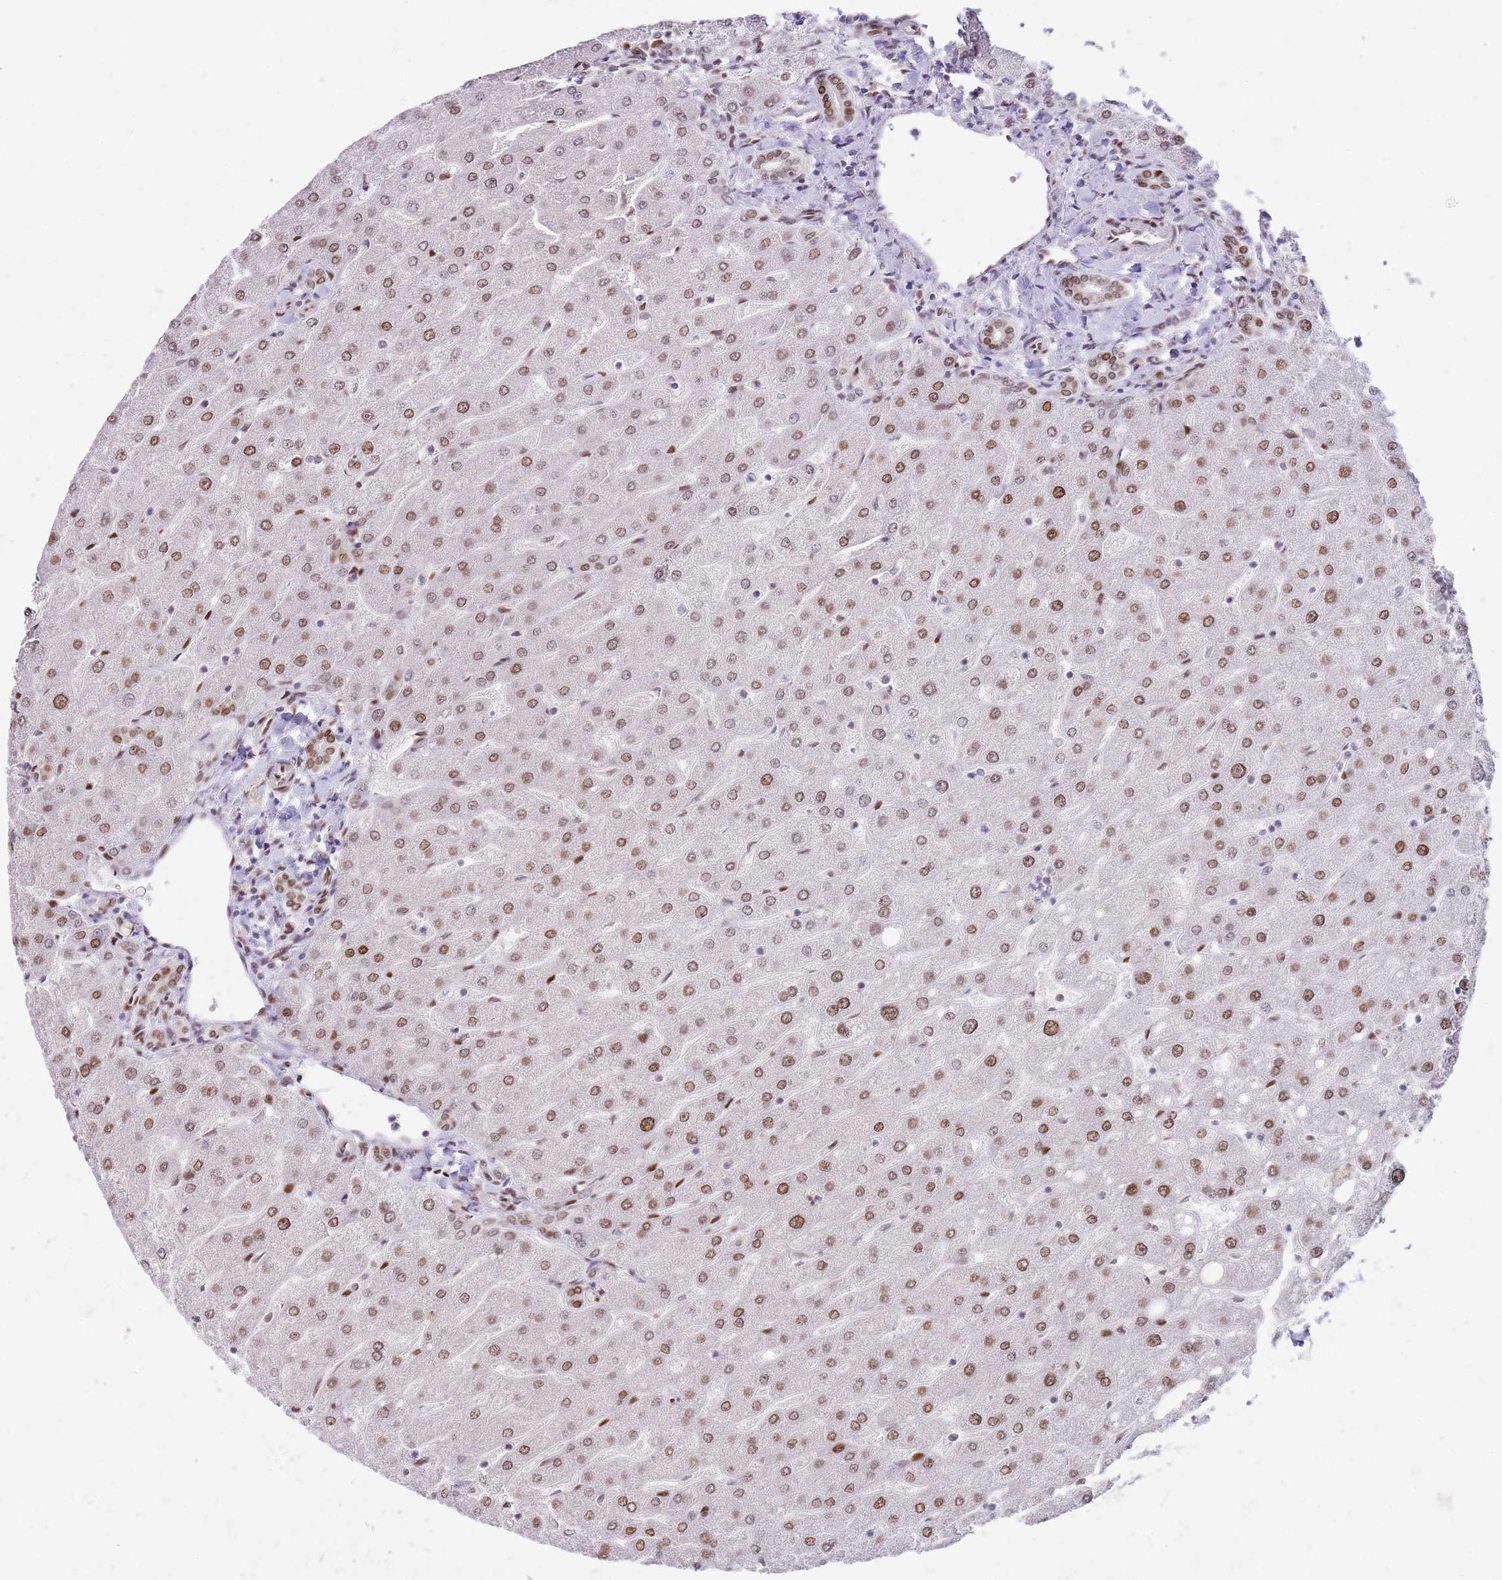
{"staining": {"intensity": "moderate", "quantity": "25%-75%", "location": "nuclear"}, "tissue": "liver", "cell_type": "Cholangiocytes", "image_type": "normal", "snomed": [{"axis": "morphology", "description": "Normal tissue, NOS"}, {"axis": "topography", "description": "Liver"}], "caption": "Immunohistochemical staining of unremarkable liver reveals medium levels of moderate nuclear staining in about 25%-75% of cholangiocytes.", "gene": "PHC2", "patient": {"sex": "male", "age": 67}}